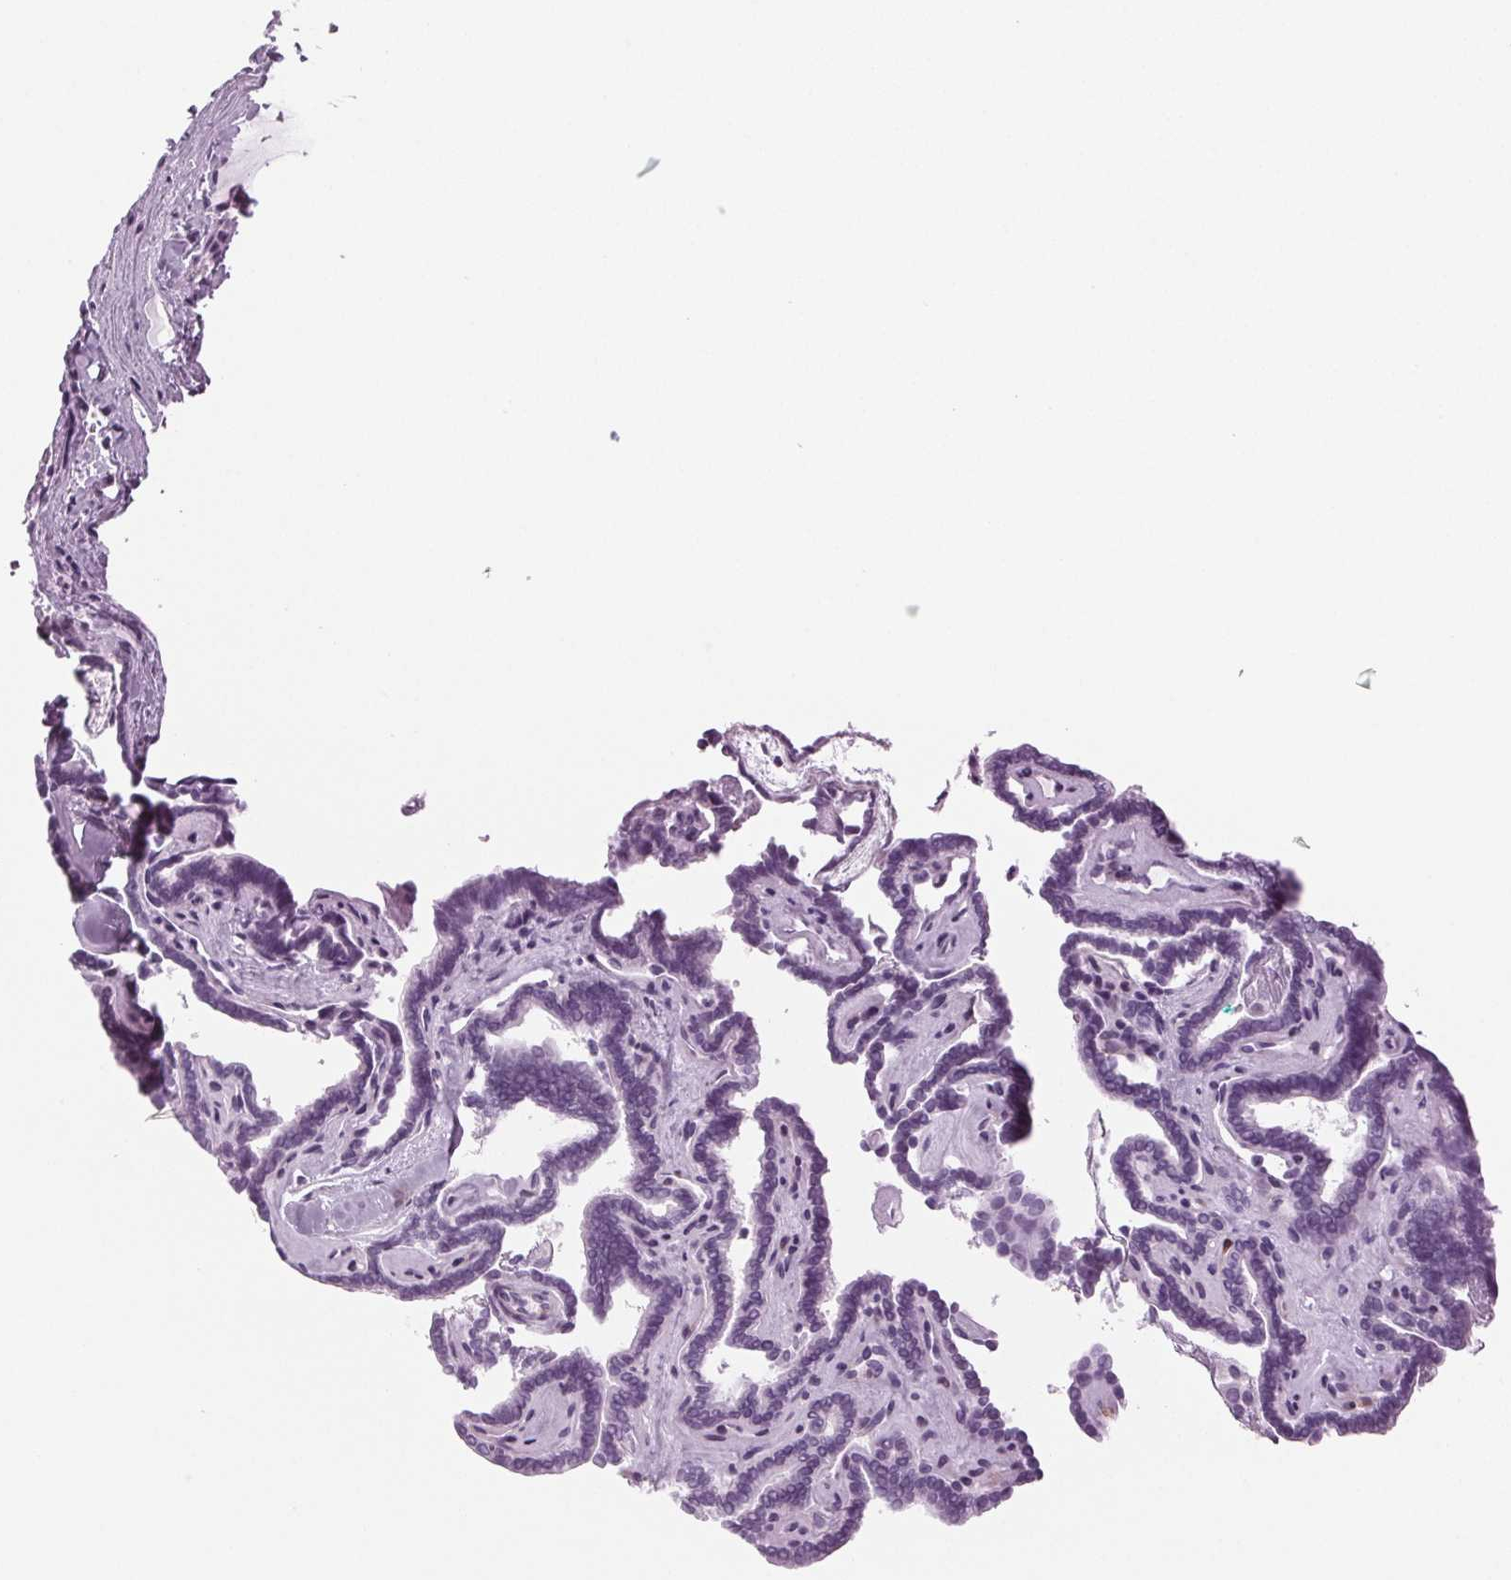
{"staining": {"intensity": "negative", "quantity": "none", "location": "none"}, "tissue": "thyroid cancer", "cell_type": "Tumor cells", "image_type": "cancer", "snomed": [{"axis": "morphology", "description": "Papillary adenocarcinoma, NOS"}, {"axis": "topography", "description": "Thyroid gland"}], "caption": "This histopathology image is of thyroid papillary adenocarcinoma stained with immunohistochemistry to label a protein in brown with the nuclei are counter-stained blue. There is no positivity in tumor cells.", "gene": "BHLHE22", "patient": {"sex": "female", "age": 21}}